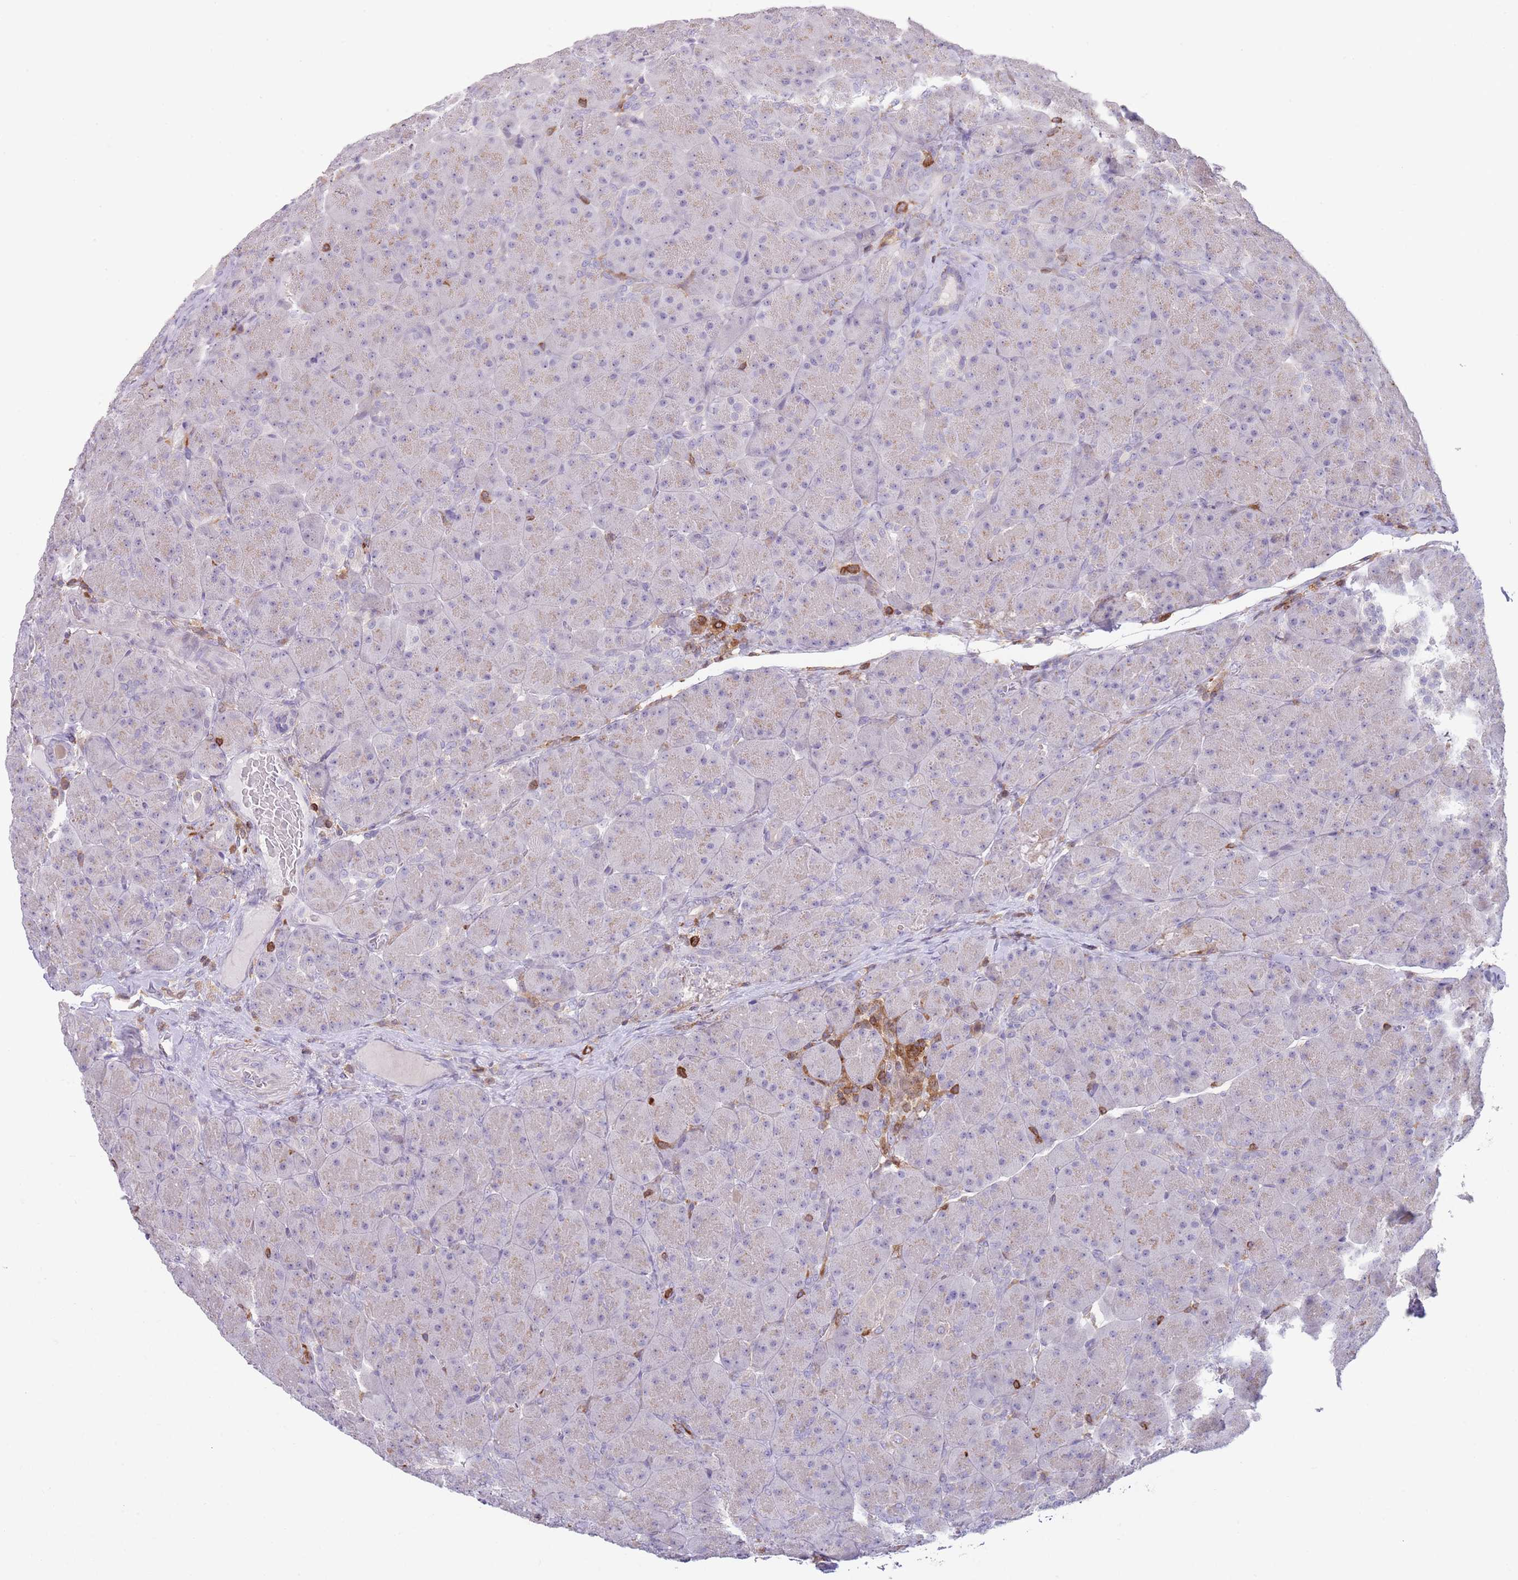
{"staining": {"intensity": "negative", "quantity": "none", "location": "none"}, "tissue": "pancreas", "cell_type": "Exocrine glandular cells", "image_type": "normal", "snomed": [{"axis": "morphology", "description": "Normal tissue, NOS"}, {"axis": "topography", "description": "Pancreas"}], "caption": "Immunohistochemical staining of benign human pancreas reveals no significant expression in exocrine glandular cells. Nuclei are stained in blue.", "gene": "LPXN", "patient": {"sex": "male", "age": 66}}